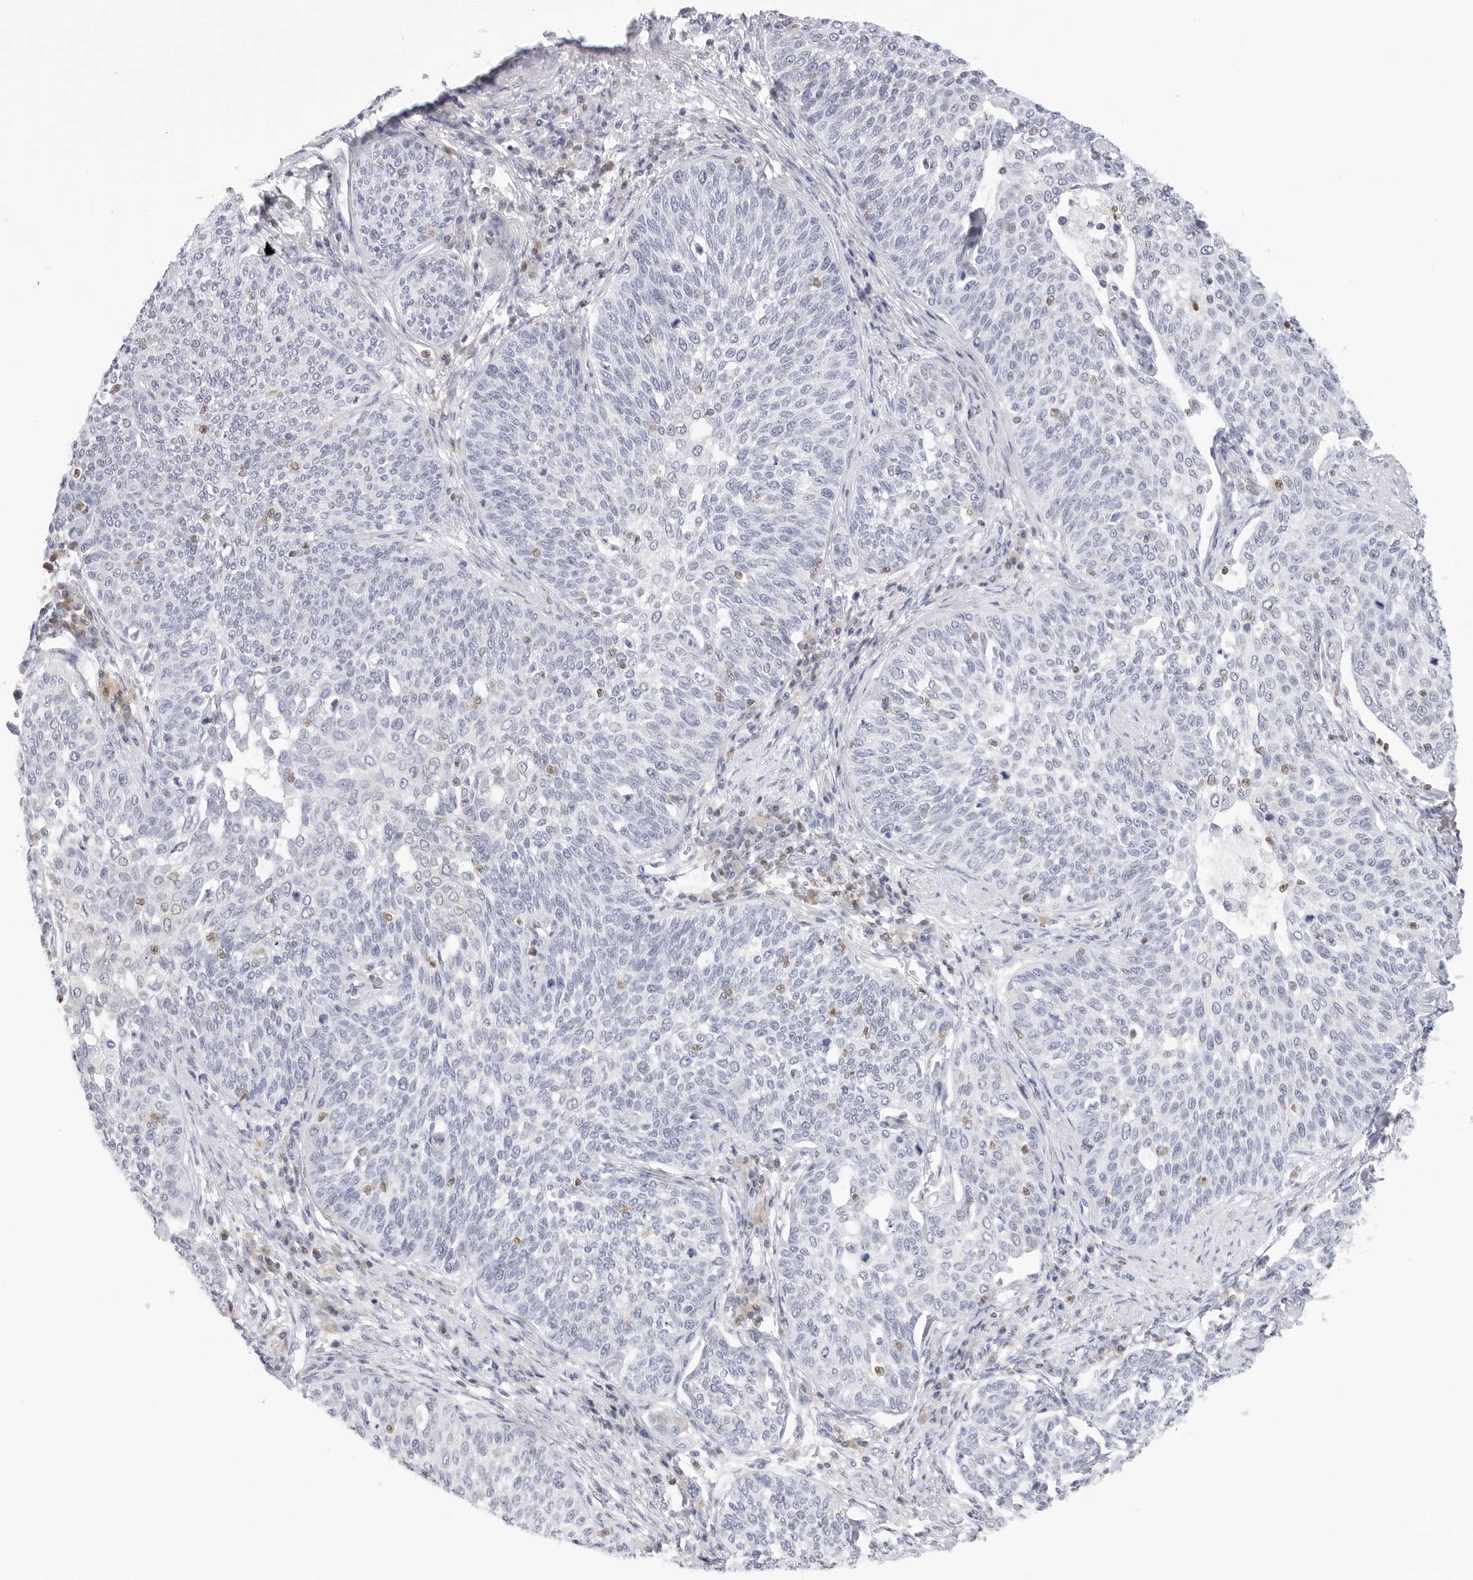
{"staining": {"intensity": "negative", "quantity": "none", "location": "none"}, "tissue": "cervical cancer", "cell_type": "Tumor cells", "image_type": "cancer", "snomed": [{"axis": "morphology", "description": "Squamous cell carcinoma, NOS"}, {"axis": "topography", "description": "Cervix"}], "caption": "Immunohistochemistry histopathology image of human squamous cell carcinoma (cervical) stained for a protein (brown), which demonstrates no staining in tumor cells.", "gene": "SLC9A3R1", "patient": {"sex": "female", "age": 34}}